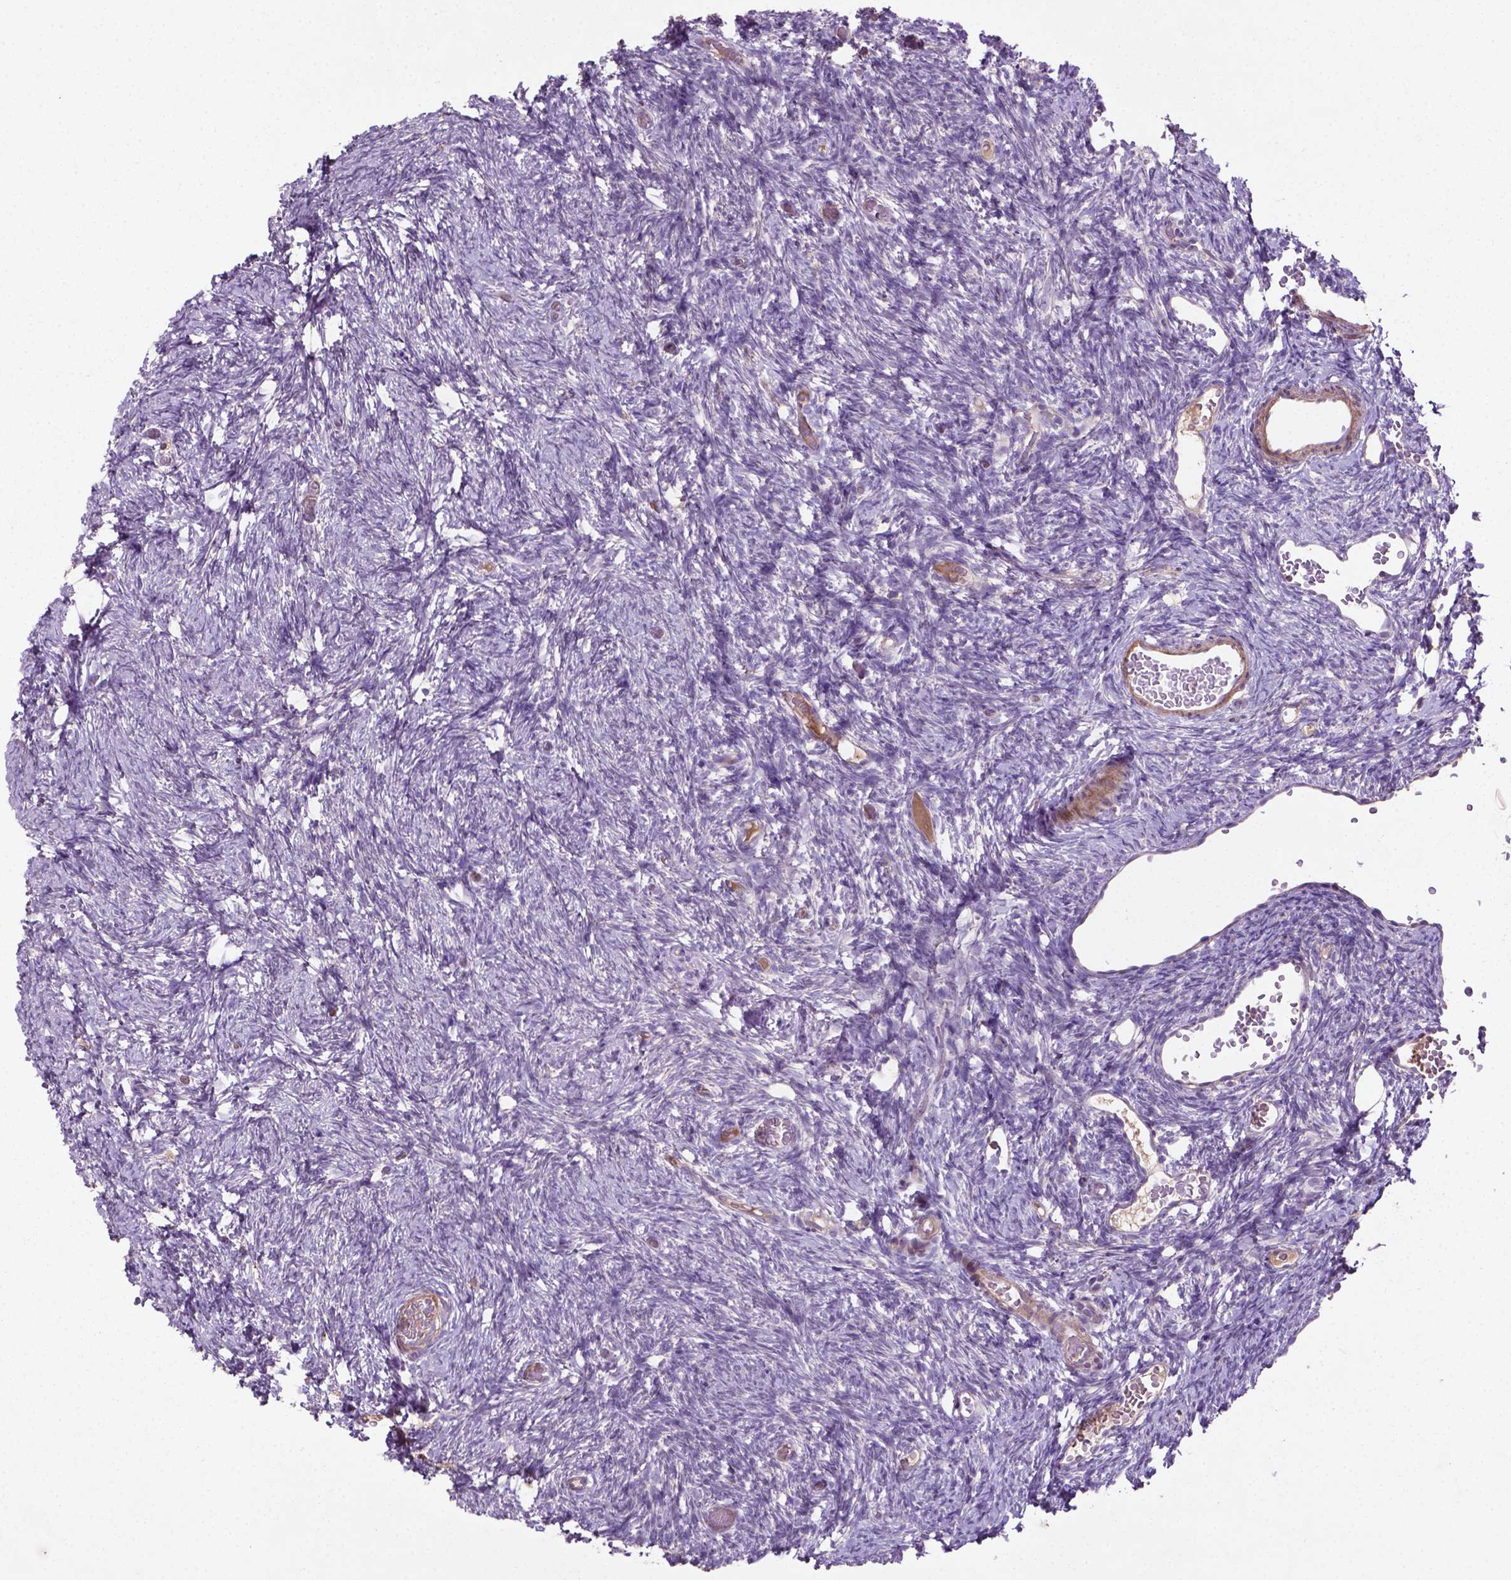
{"staining": {"intensity": "negative", "quantity": "none", "location": "none"}, "tissue": "ovary", "cell_type": "Follicle cells", "image_type": "normal", "snomed": [{"axis": "morphology", "description": "Normal tissue, NOS"}, {"axis": "topography", "description": "Ovary"}], "caption": "DAB immunohistochemical staining of unremarkable human ovary demonstrates no significant positivity in follicle cells.", "gene": "BMP4", "patient": {"sex": "female", "age": 39}}